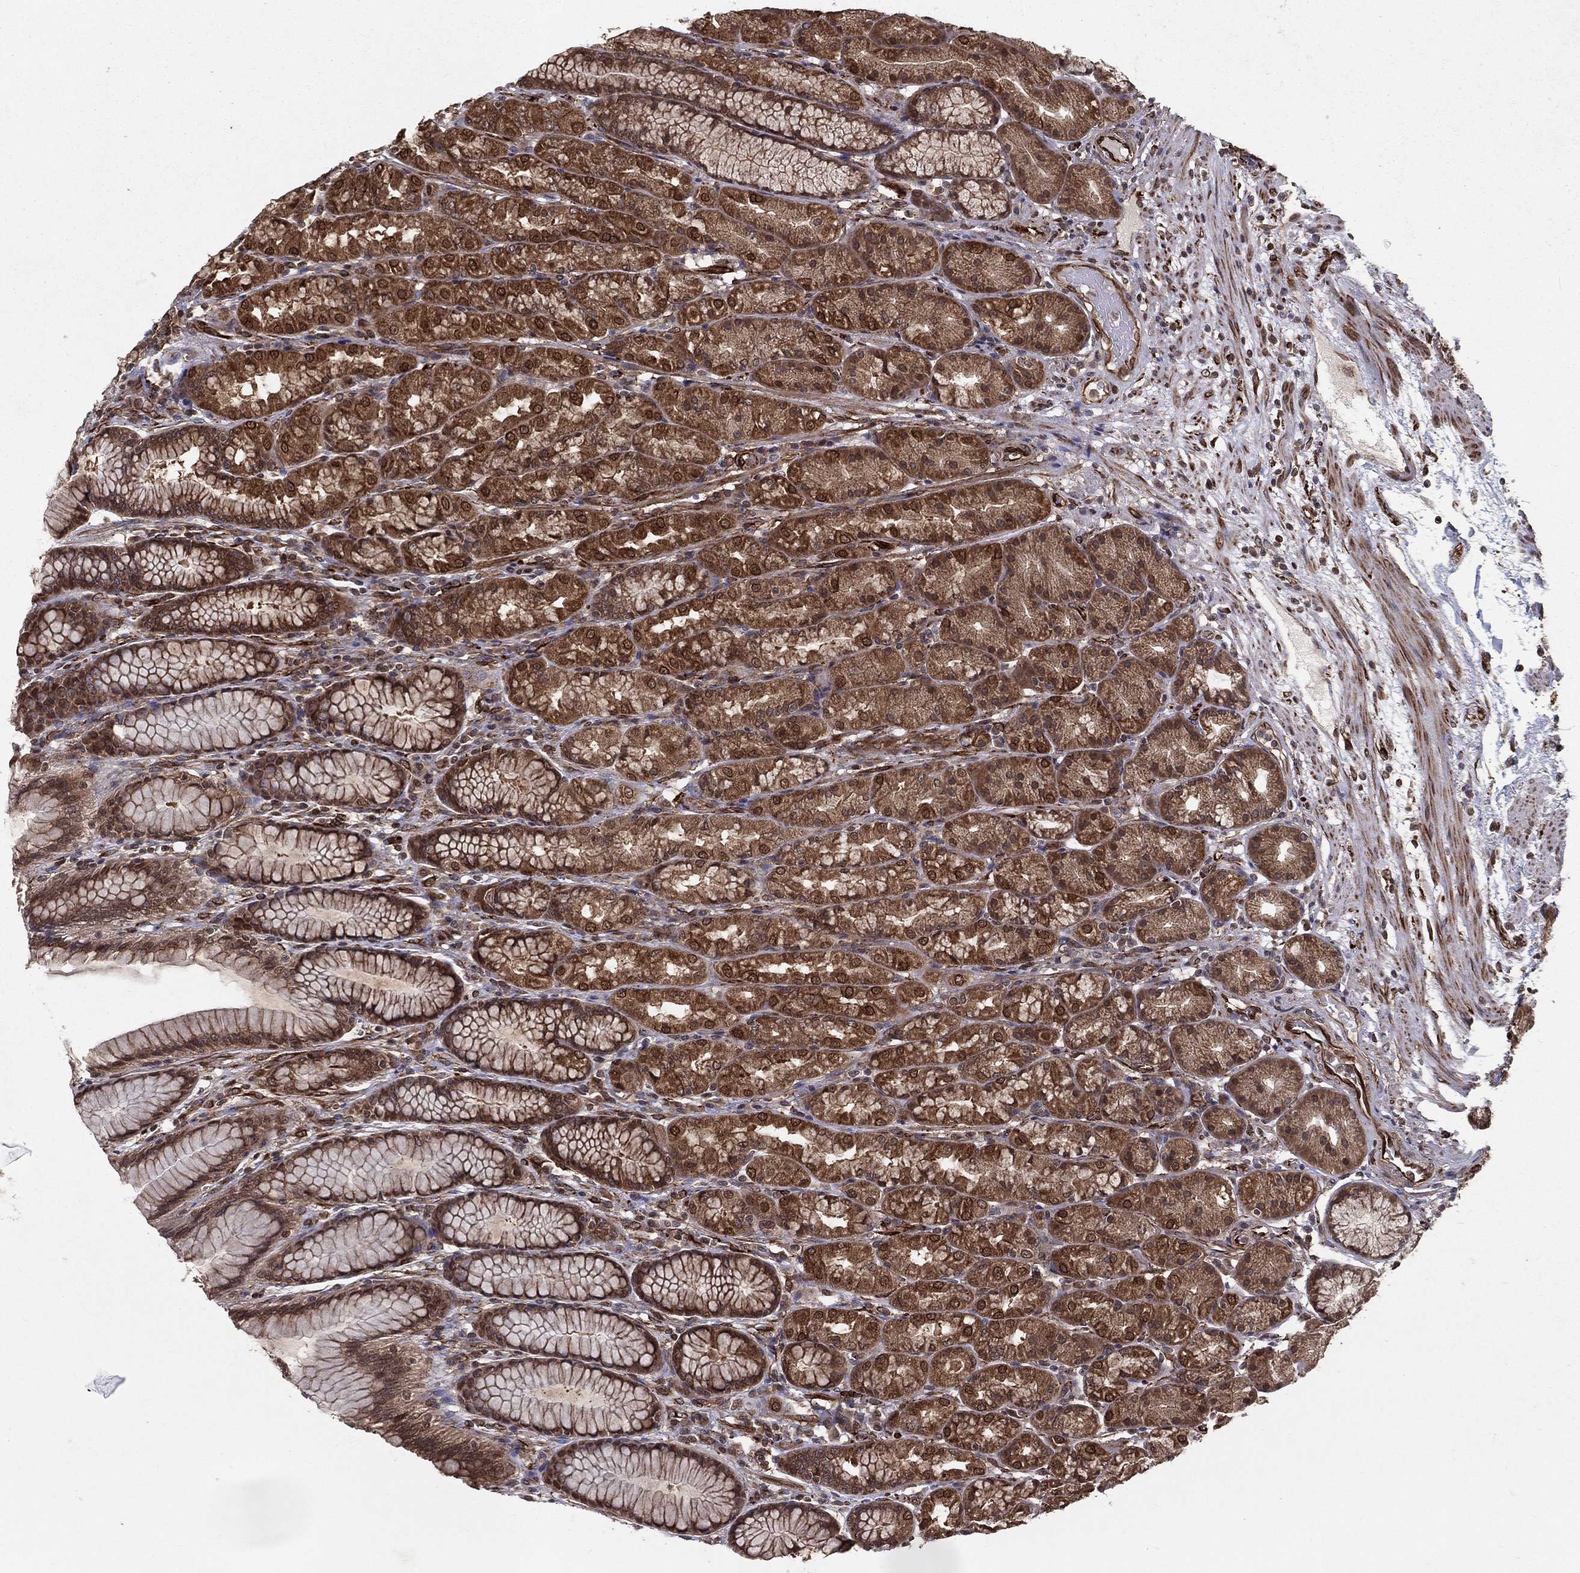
{"staining": {"intensity": "moderate", "quantity": "25%-75%", "location": "cytoplasmic/membranous"}, "tissue": "stomach", "cell_type": "Glandular cells", "image_type": "normal", "snomed": [{"axis": "morphology", "description": "Normal tissue, NOS"}, {"axis": "morphology", "description": "Adenocarcinoma, NOS"}, {"axis": "topography", "description": "Stomach"}], "caption": "IHC of benign human stomach displays medium levels of moderate cytoplasmic/membranous expression in about 25%-75% of glandular cells. (Brightfield microscopy of DAB IHC at high magnification).", "gene": "CERS2", "patient": {"sex": "female", "age": 79}}